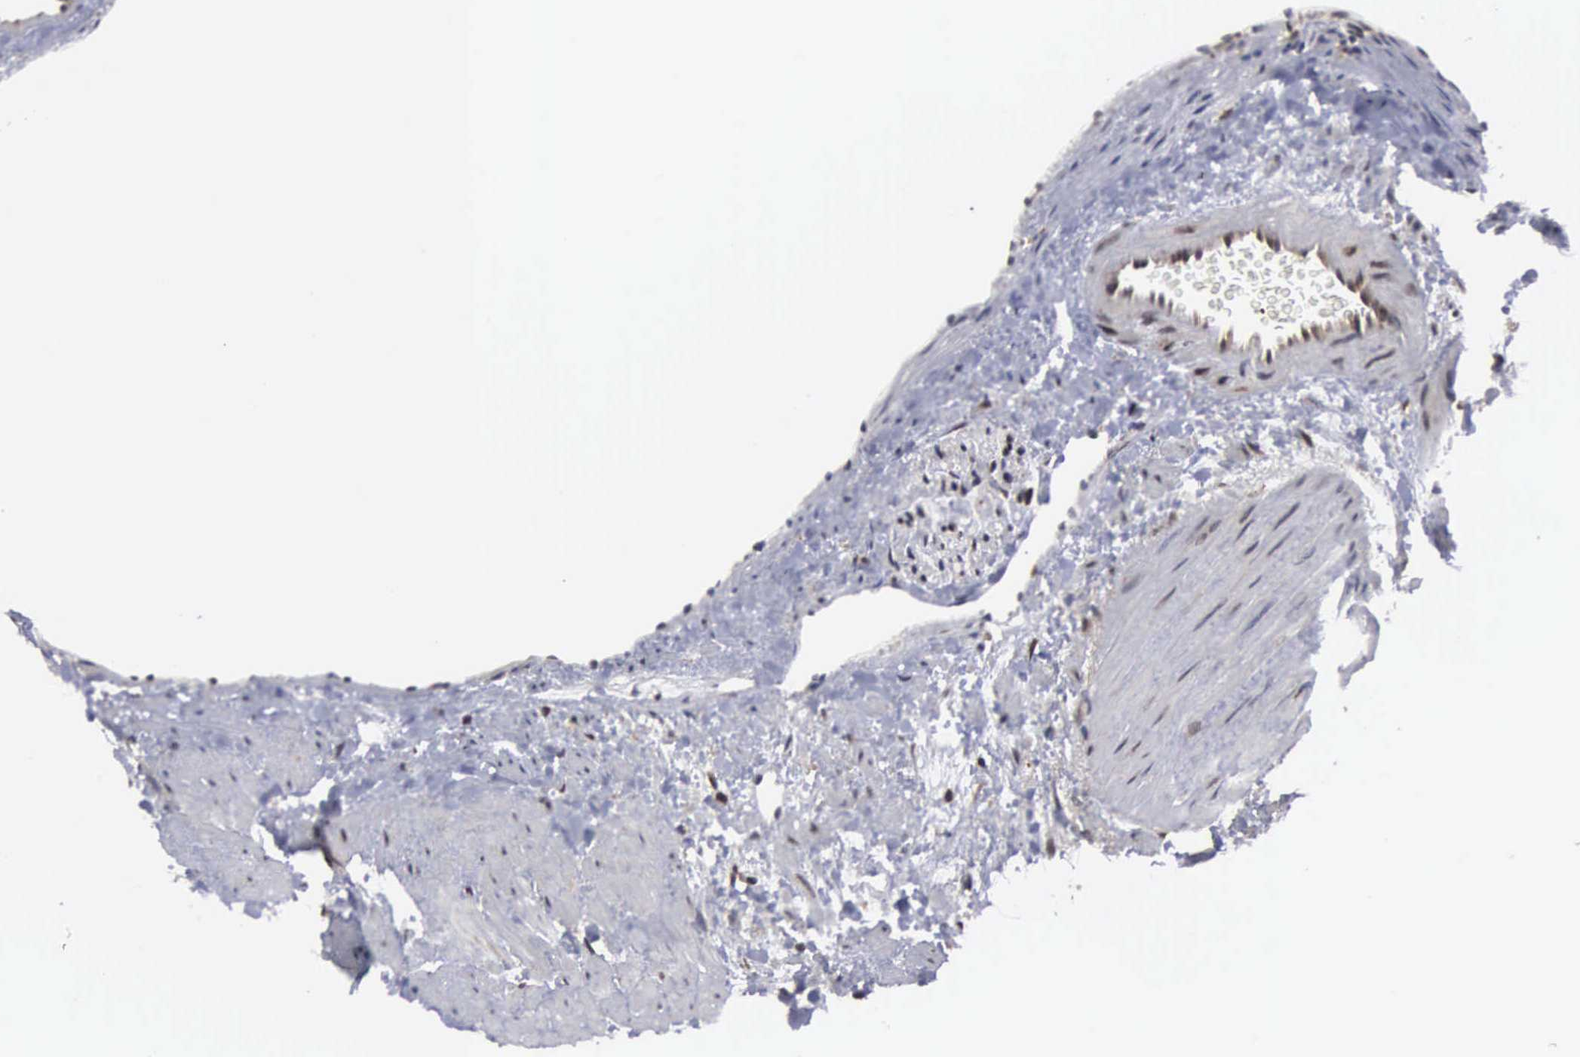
{"staining": {"intensity": "moderate", "quantity": ">75%", "location": "nuclear"}, "tissue": "renal cancer", "cell_type": "Tumor cells", "image_type": "cancer", "snomed": [{"axis": "morphology", "description": "Adenocarcinoma, NOS"}, {"axis": "topography", "description": "Kidney"}], "caption": "Immunohistochemistry image of renal cancer (adenocarcinoma) stained for a protein (brown), which exhibits medium levels of moderate nuclear staining in about >75% of tumor cells.", "gene": "TRMT5", "patient": {"sex": "female", "age": 60}}